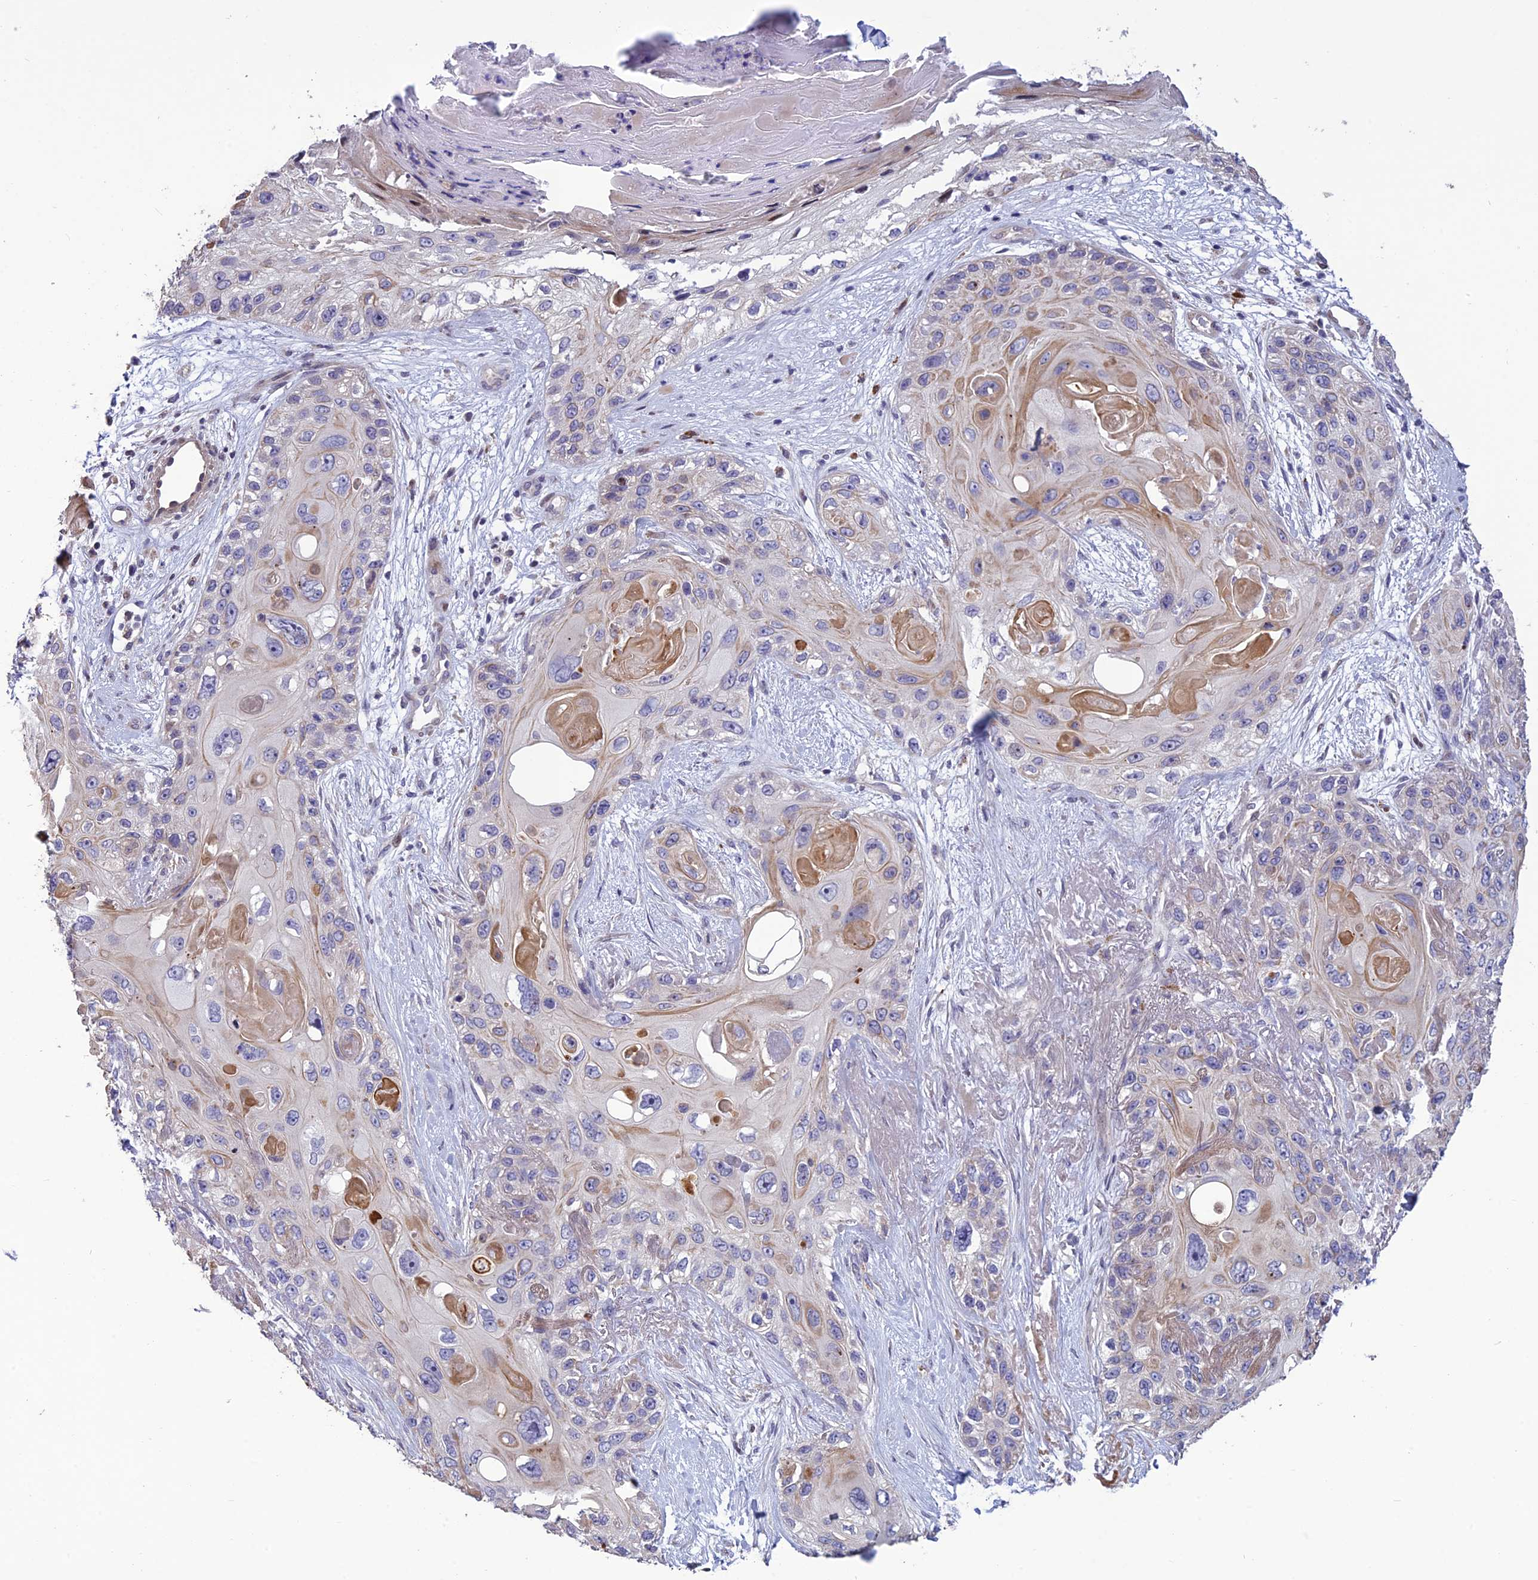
{"staining": {"intensity": "negative", "quantity": "none", "location": "none"}, "tissue": "skin cancer", "cell_type": "Tumor cells", "image_type": "cancer", "snomed": [{"axis": "morphology", "description": "Normal tissue, NOS"}, {"axis": "morphology", "description": "Squamous cell carcinoma, NOS"}, {"axis": "topography", "description": "Skin"}], "caption": "Skin cancer (squamous cell carcinoma) stained for a protein using IHC displays no positivity tumor cells.", "gene": "SPG21", "patient": {"sex": "male", "age": 72}}